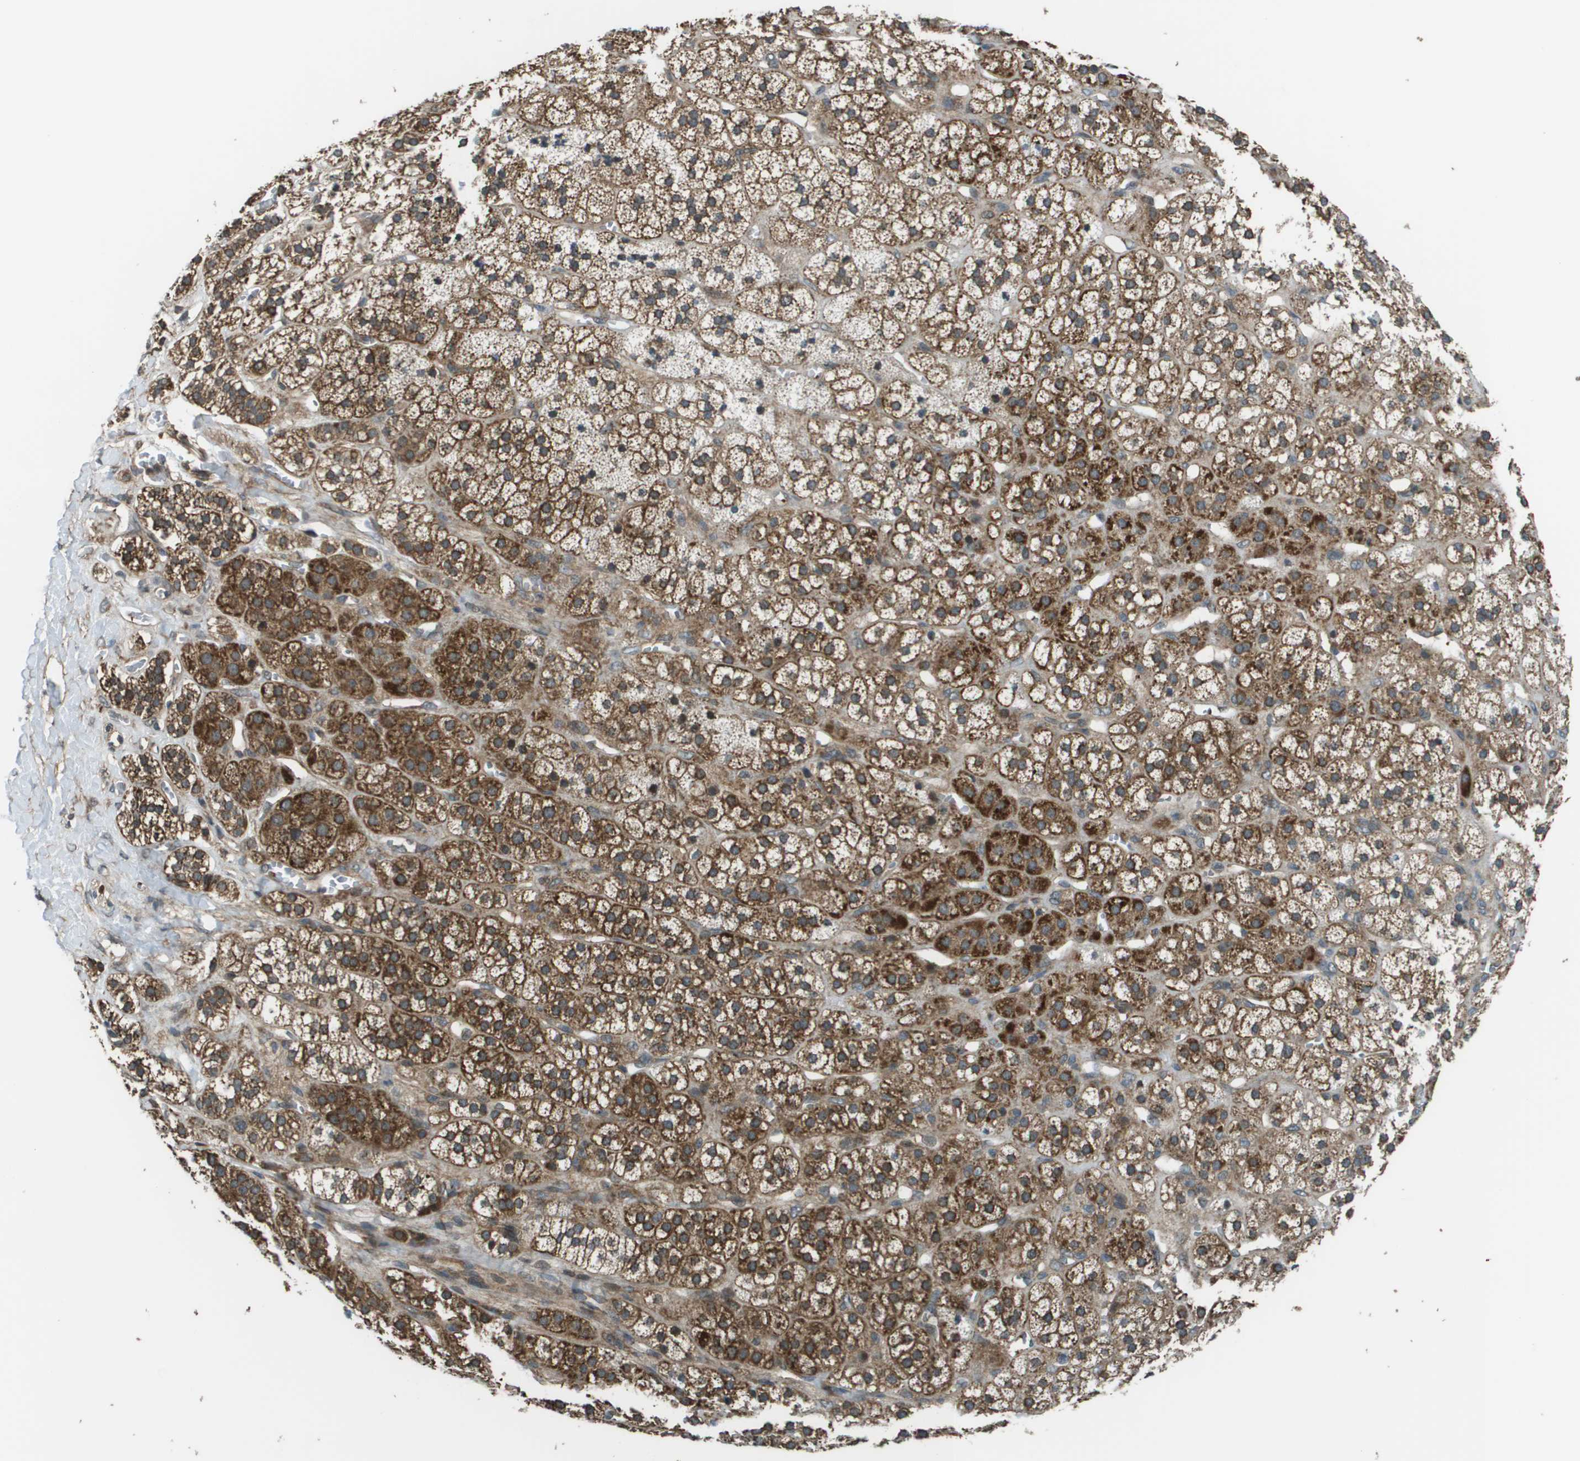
{"staining": {"intensity": "strong", "quantity": ">75%", "location": "cytoplasmic/membranous"}, "tissue": "adrenal gland", "cell_type": "Glandular cells", "image_type": "normal", "snomed": [{"axis": "morphology", "description": "Normal tissue, NOS"}, {"axis": "topography", "description": "Adrenal gland"}], "caption": "This micrograph exhibits unremarkable adrenal gland stained with IHC to label a protein in brown. The cytoplasmic/membranous of glandular cells show strong positivity for the protein. Nuclei are counter-stained blue.", "gene": "PLPBP", "patient": {"sex": "male", "age": 56}}